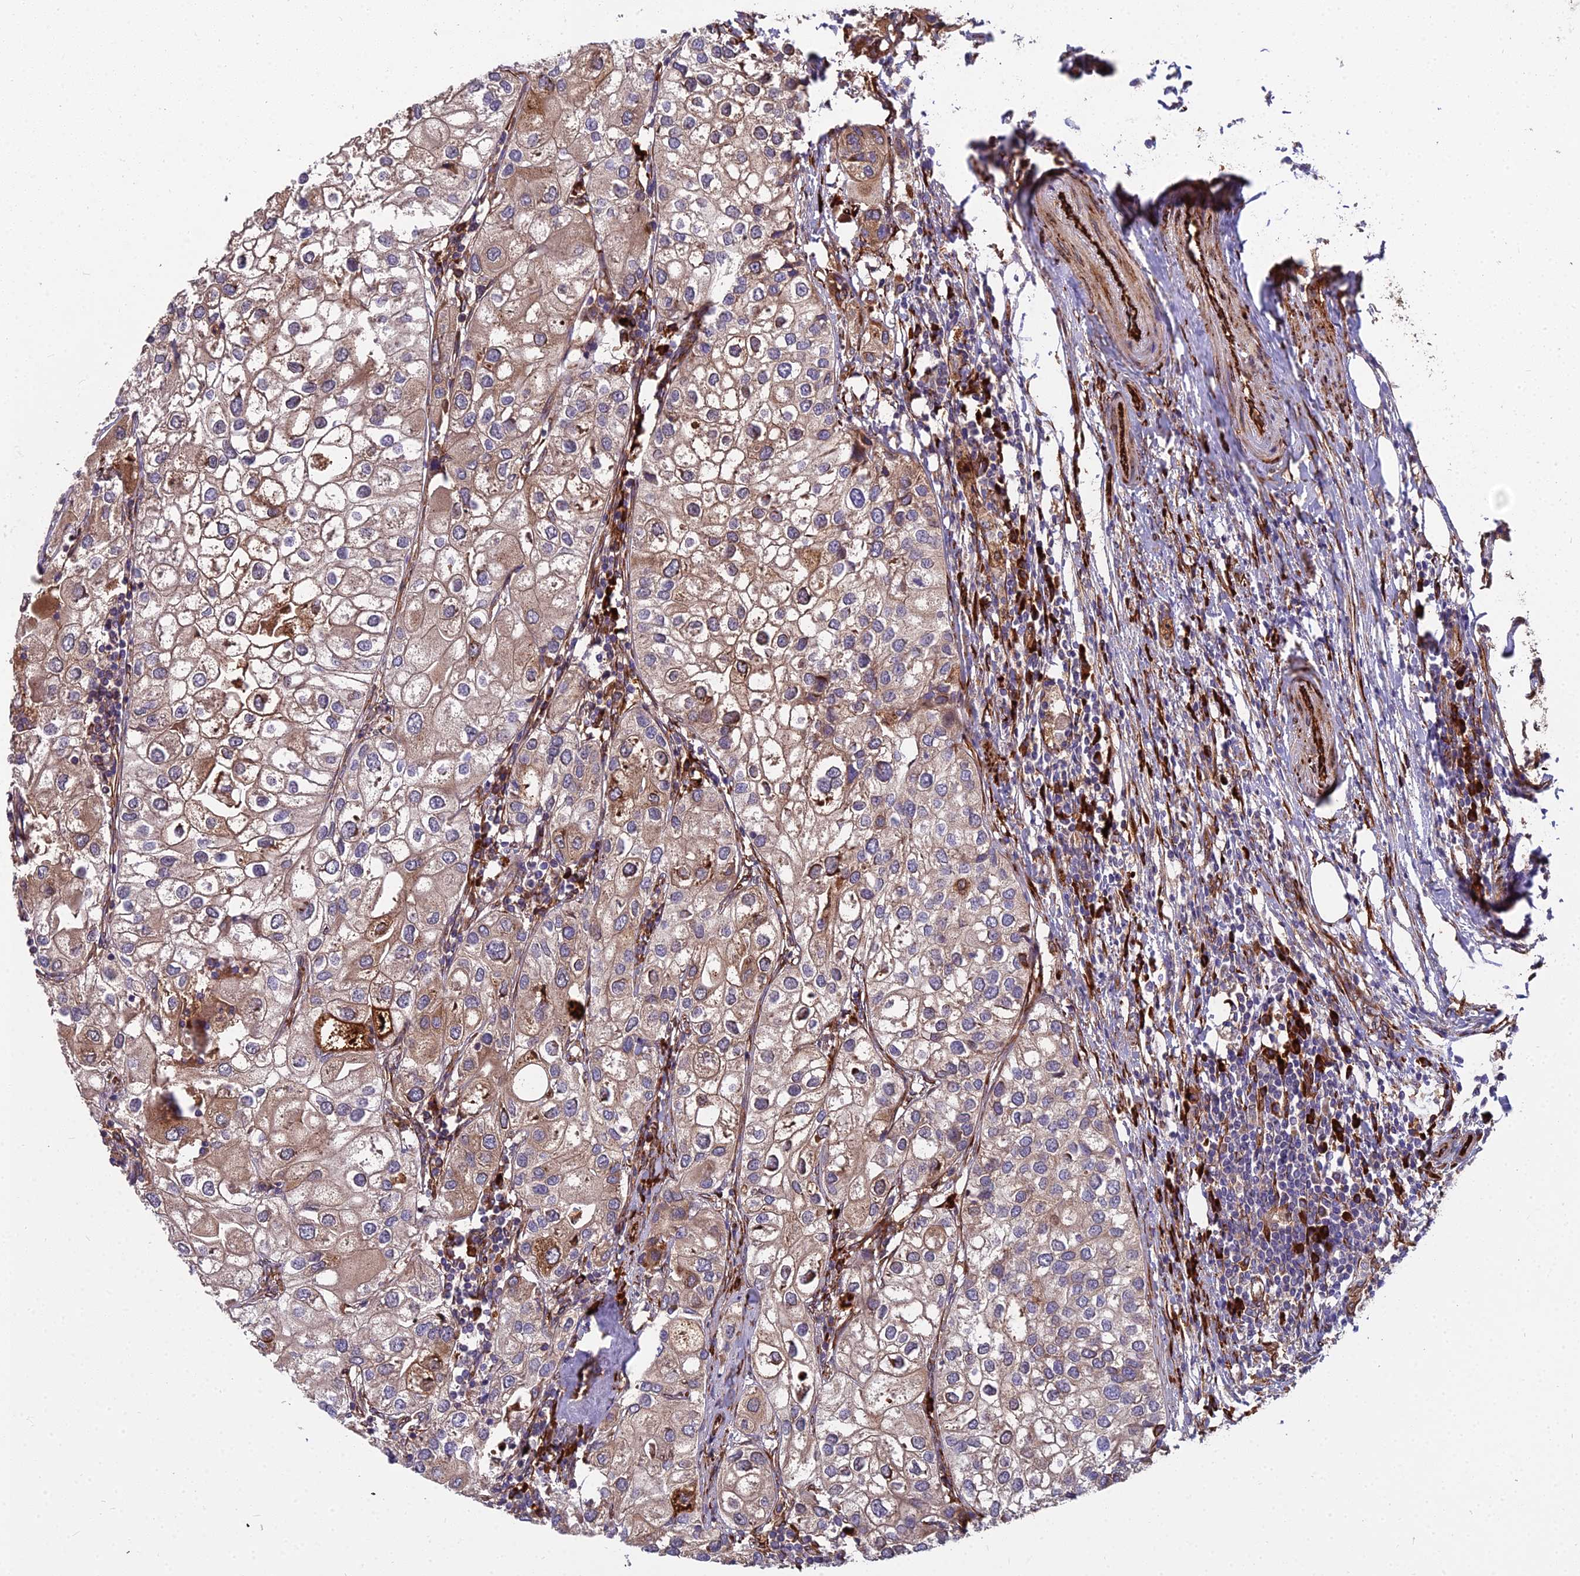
{"staining": {"intensity": "moderate", "quantity": ">75%", "location": "cytoplasmic/membranous"}, "tissue": "urothelial cancer", "cell_type": "Tumor cells", "image_type": "cancer", "snomed": [{"axis": "morphology", "description": "Urothelial carcinoma, High grade"}, {"axis": "topography", "description": "Urinary bladder"}], "caption": "Protein expression analysis of urothelial cancer reveals moderate cytoplasmic/membranous expression in about >75% of tumor cells.", "gene": "NDUFAF7", "patient": {"sex": "male", "age": 64}}